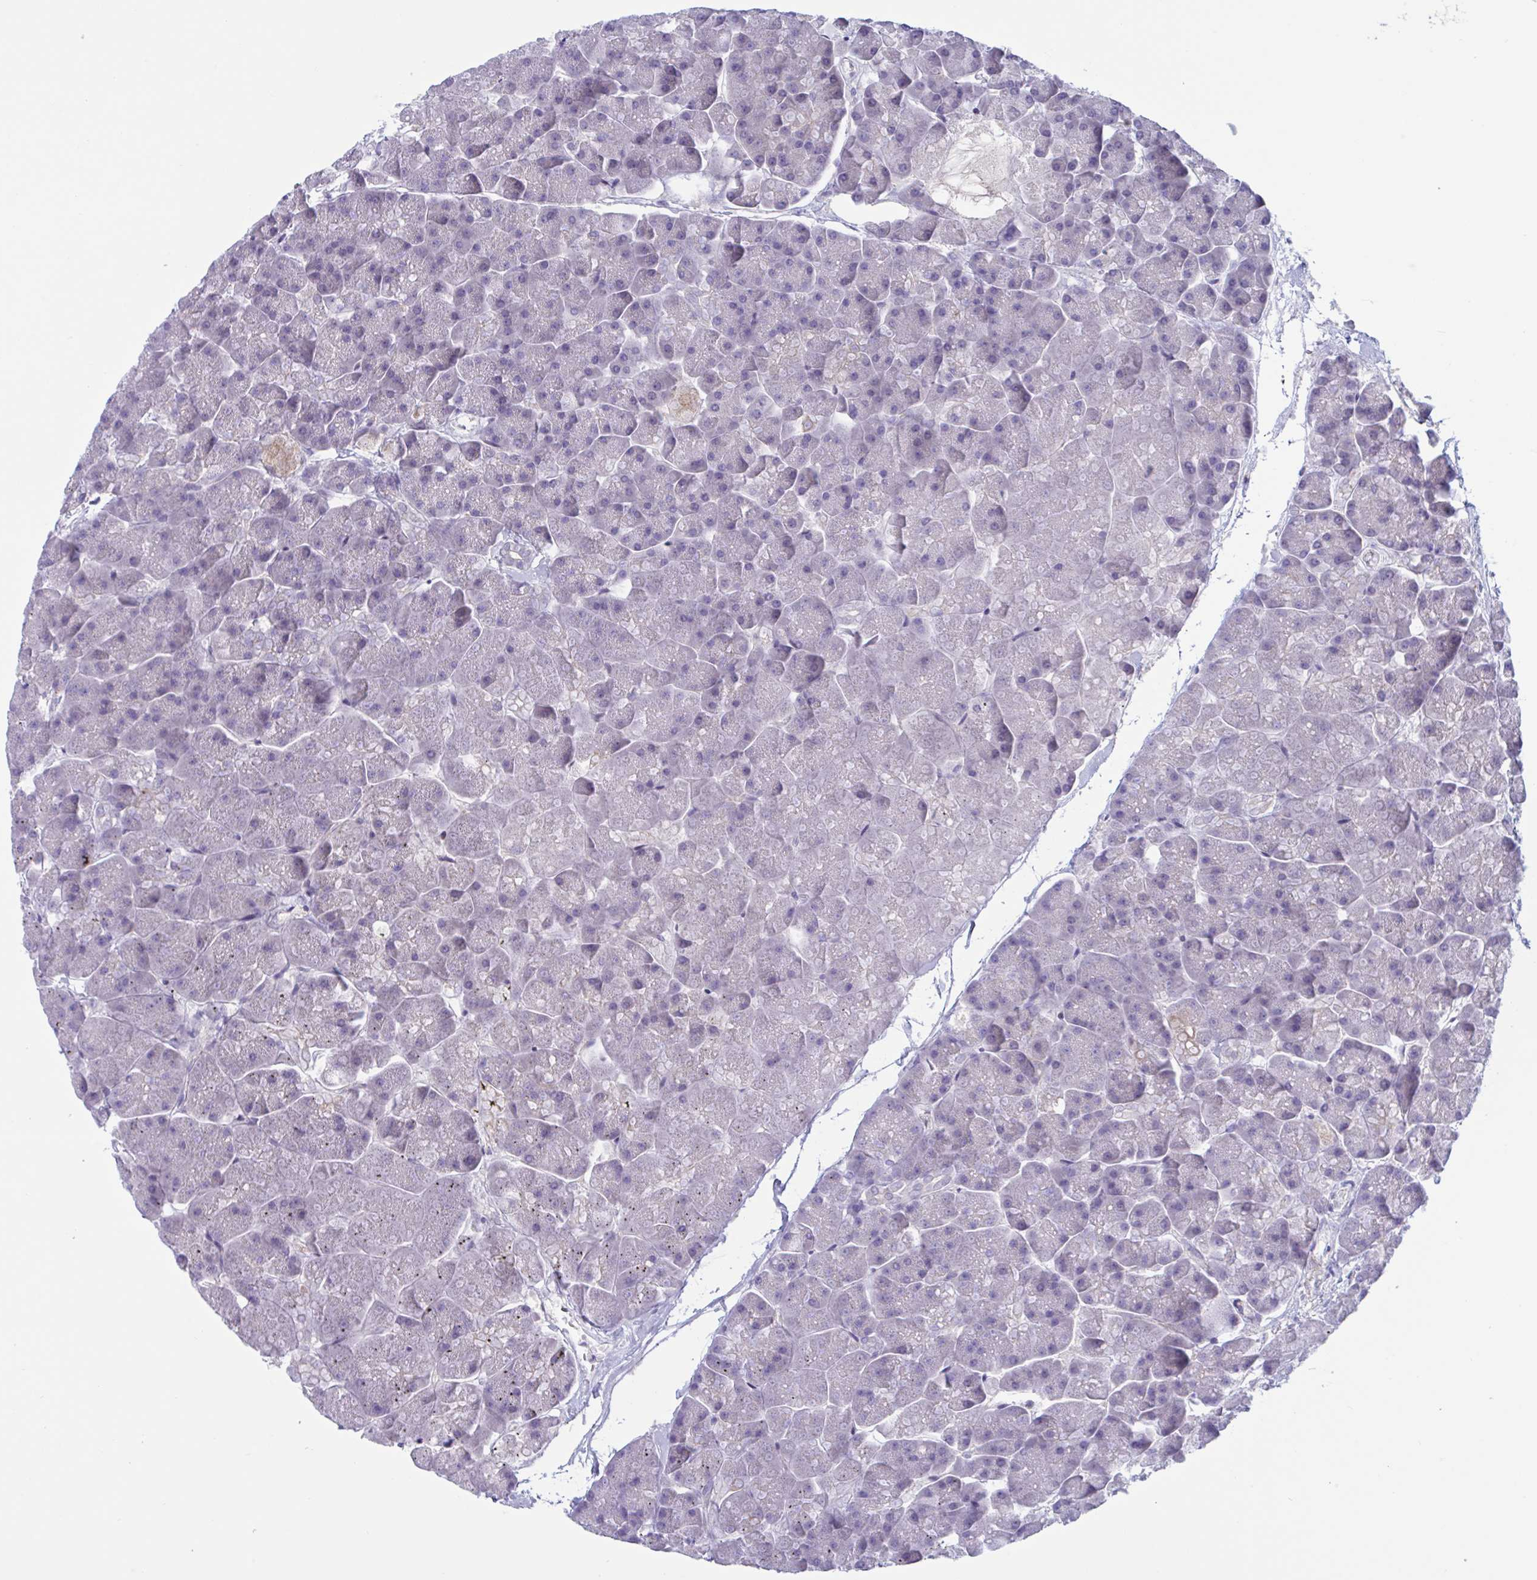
{"staining": {"intensity": "negative", "quantity": "none", "location": "none"}, "tissue": "pancreas", "cell_type": "Exocrine glandular cells", "image_type": "normal", "snomed": [{"axis": "morphology", "description": "Normal tissue, NOS"}, {"axis": "topography", "description": "Pancreas"}, {"axis": "topography", "description": "Peripheral nerve tissue"}], "caption": "The photomicrograph reveals no staining of exocrine glandular cells in unremarkable pancreas.", "gene": "SNX11", "patient": {"sex": "male", "age": 54}}